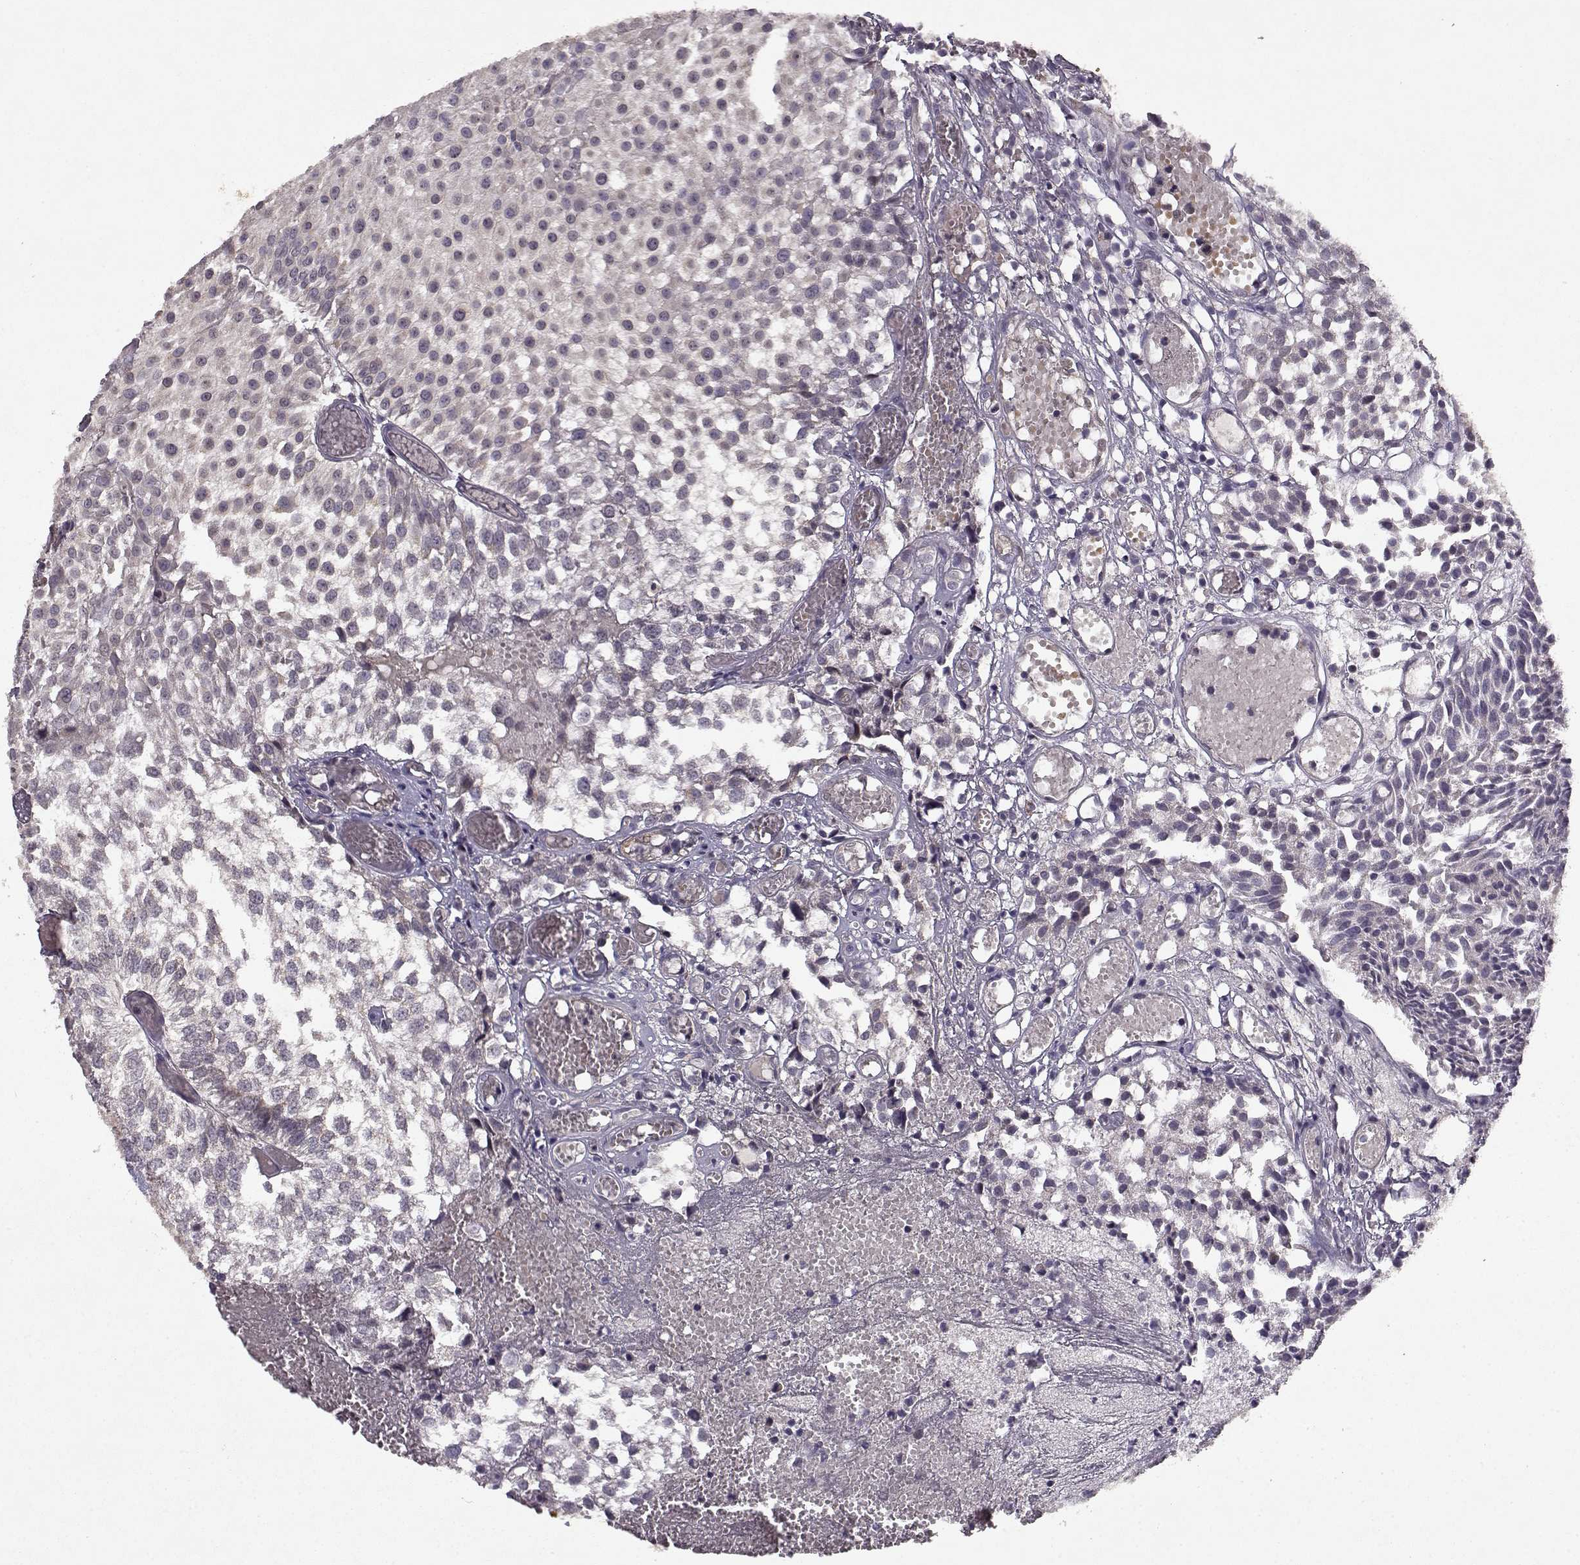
{"staining": {"intensity": "negative", "quantity": "none", "location": "none"}, "tissue": "urothelial cancer", "cell_type": "Tumor cells", "image_type": "cancer", "snomed": [{"axis": "morphology", "description": "Urothelial carcinoma, Low grade"}, {"axis": "topography", "description": "Urinary bladder"}], "caption": "The histopathology image shows no significant staining in tumor cells of urothelial cancer.", "gene": "BMX", "patient": {"sex": "male", "age": 79}}